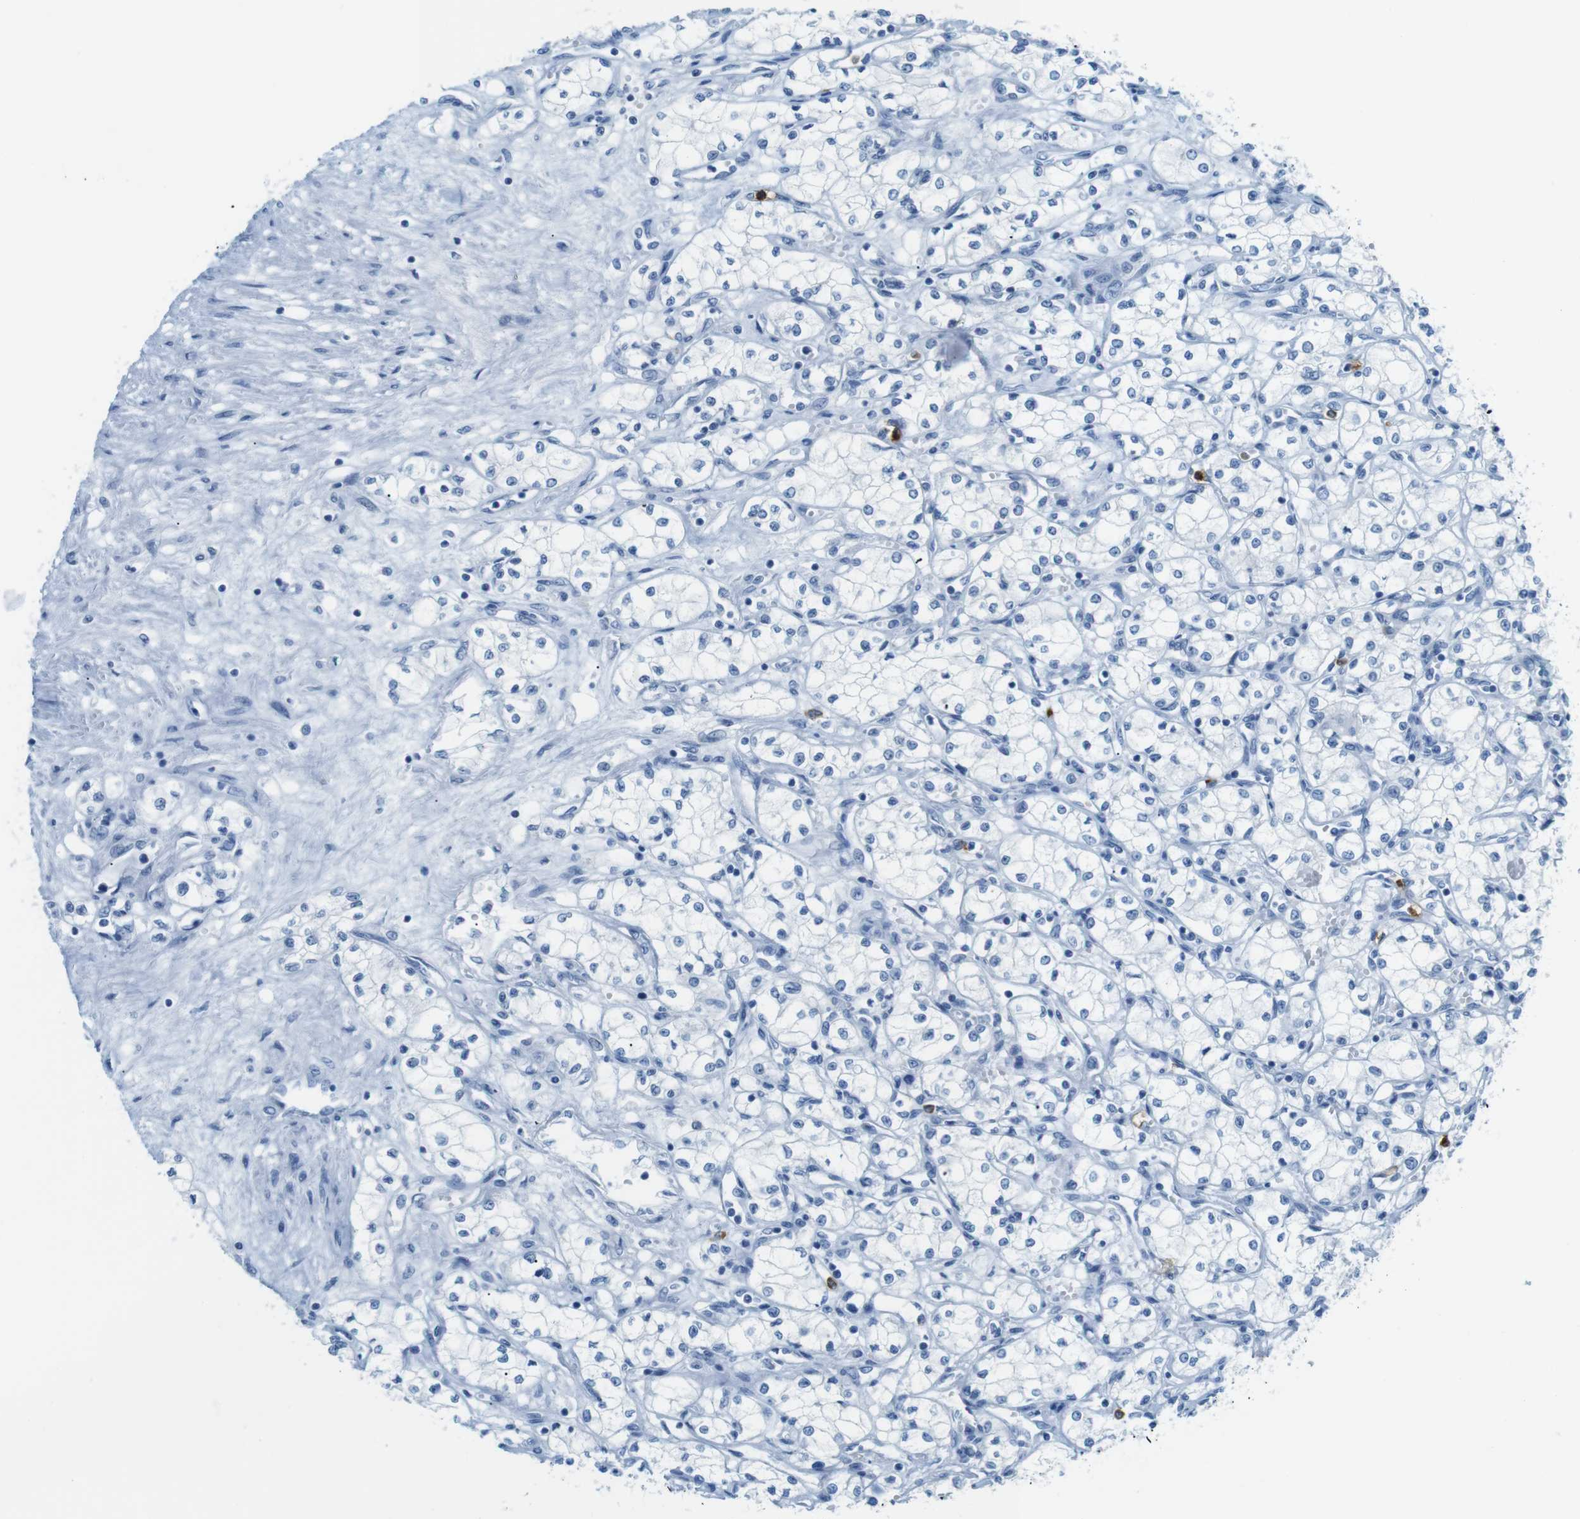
{"staining": {"intensity": "negative", "quantity": "none", "location": "none"}, "tissue": "renal cancer", "cell_type": "Tumor cells", "image_type": "cancer", "snomed": [{"axis": "morphology", "description": "Normal tissue, NOS"}, {"axis": "morphology", "description": "Adenocarcinoma, NOS"}, {"axis": "topography", "description": "Kidney"}], "caption": "A high-resolution image shows immunohistochemistry staining of adenocarcinoma (renal), which displays no significant staining in tumor cells. The staining is performed using DAB (3,3'-diaminobenzidine) brown chromogen with nuclei counter-stained in using hematoxylin.", "gene": "MCEMP1", "patient": {"sex": "male", "age": 59}}